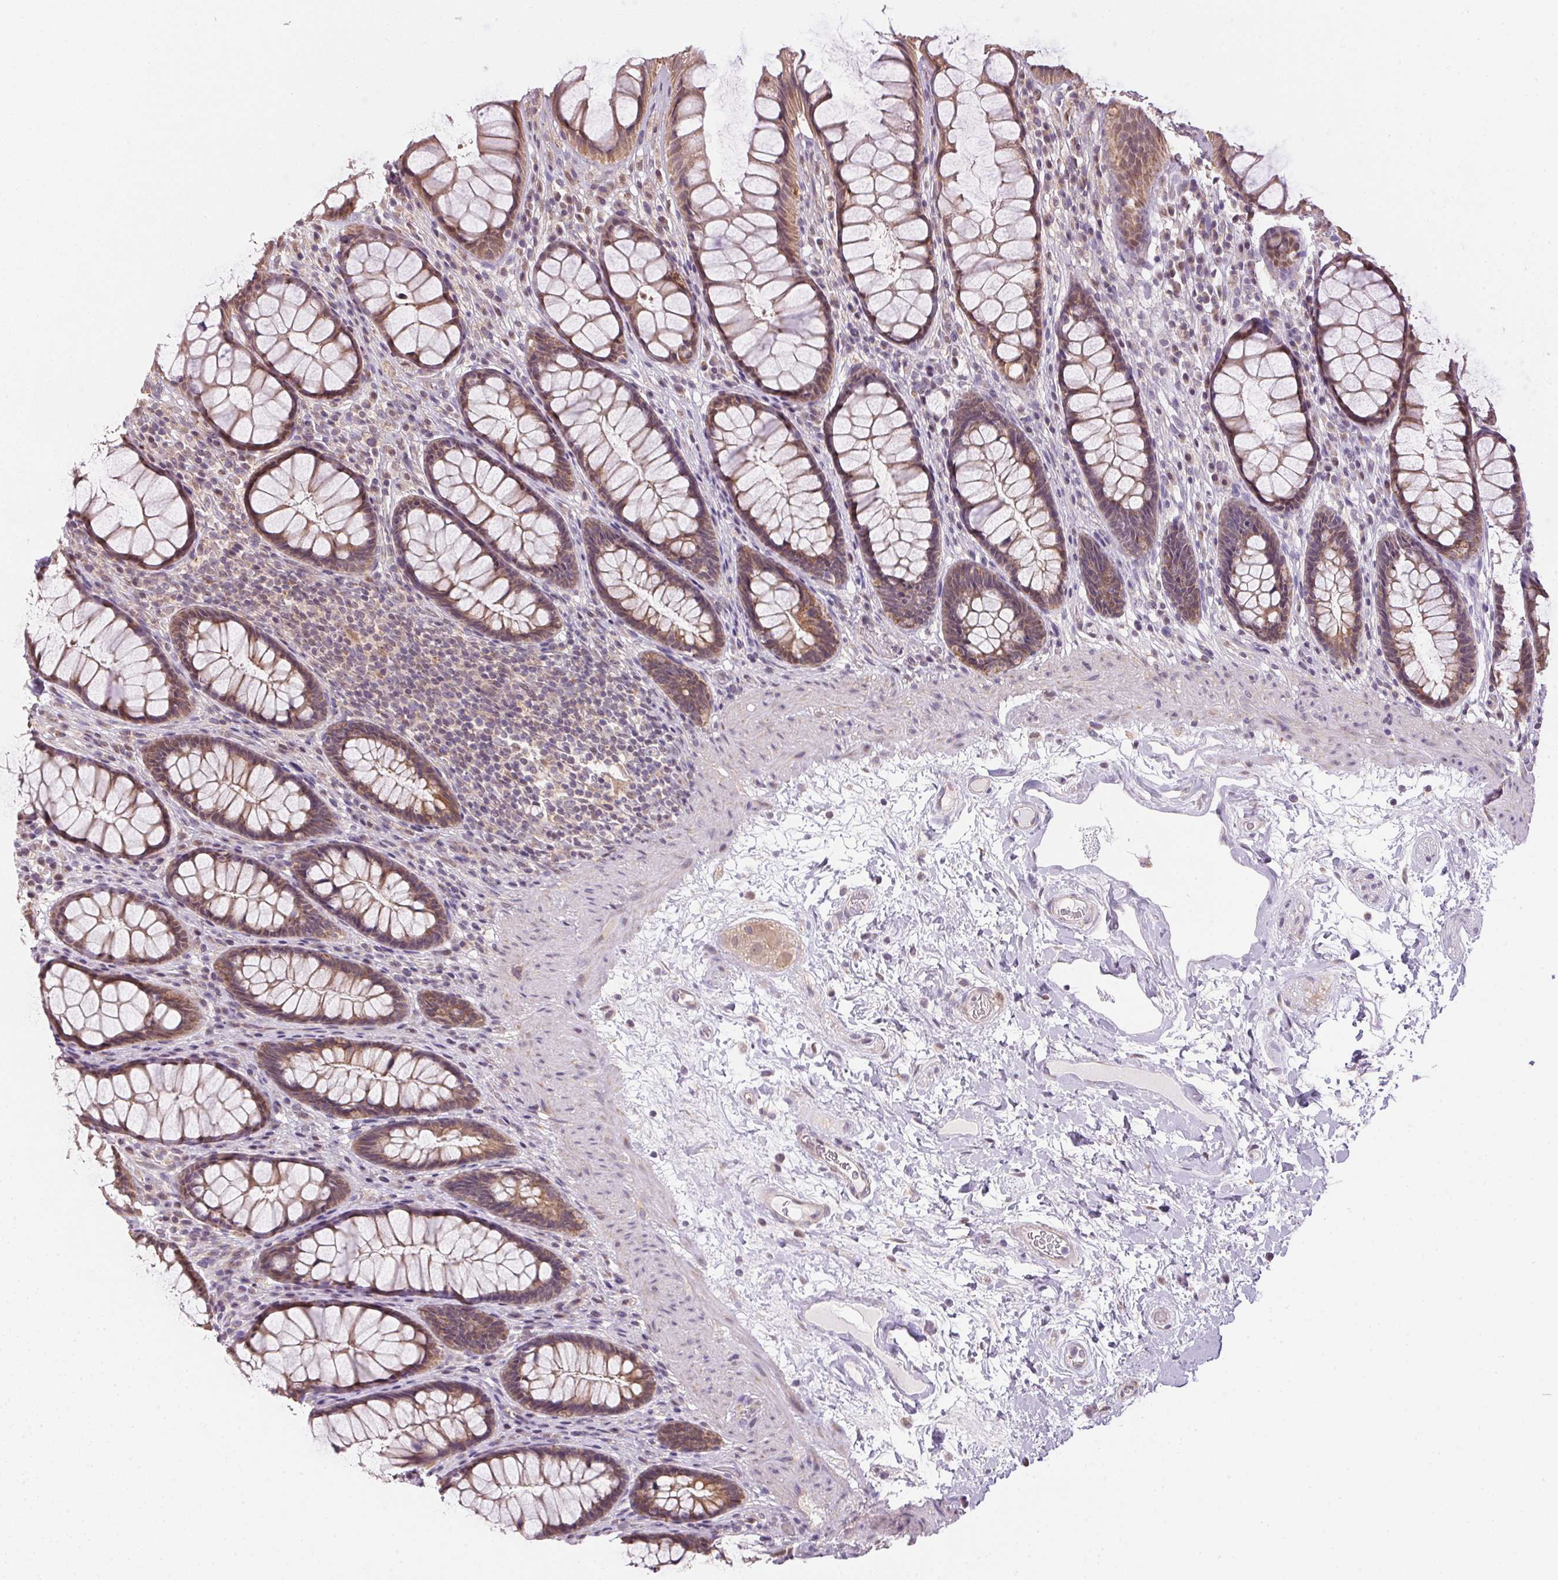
{"staining": {"intensity": "weak", "quantity": ">75%", "location": "cytoplasmic/membranous"}, "tissue": "rectum", "cell_type": "Glandular cells", "image_type": "normal", "snomed": [{"axis": "morphology", "description": "Normal tissue, NOS"}, {"axis": "topography", "description": "Rectum"}], "caption": "Immunohistochemistry of benign rectum displays low levels of weak cytoplasmic/membranous expression in approximately >75% of glandular cells. The staining is performed using DAB brown chromogen to label protein expression. The nuclei are counter-stained blue using hematoxylin.", "gene": "SC5D", "patient": {"sex": "male", "age": 72}}